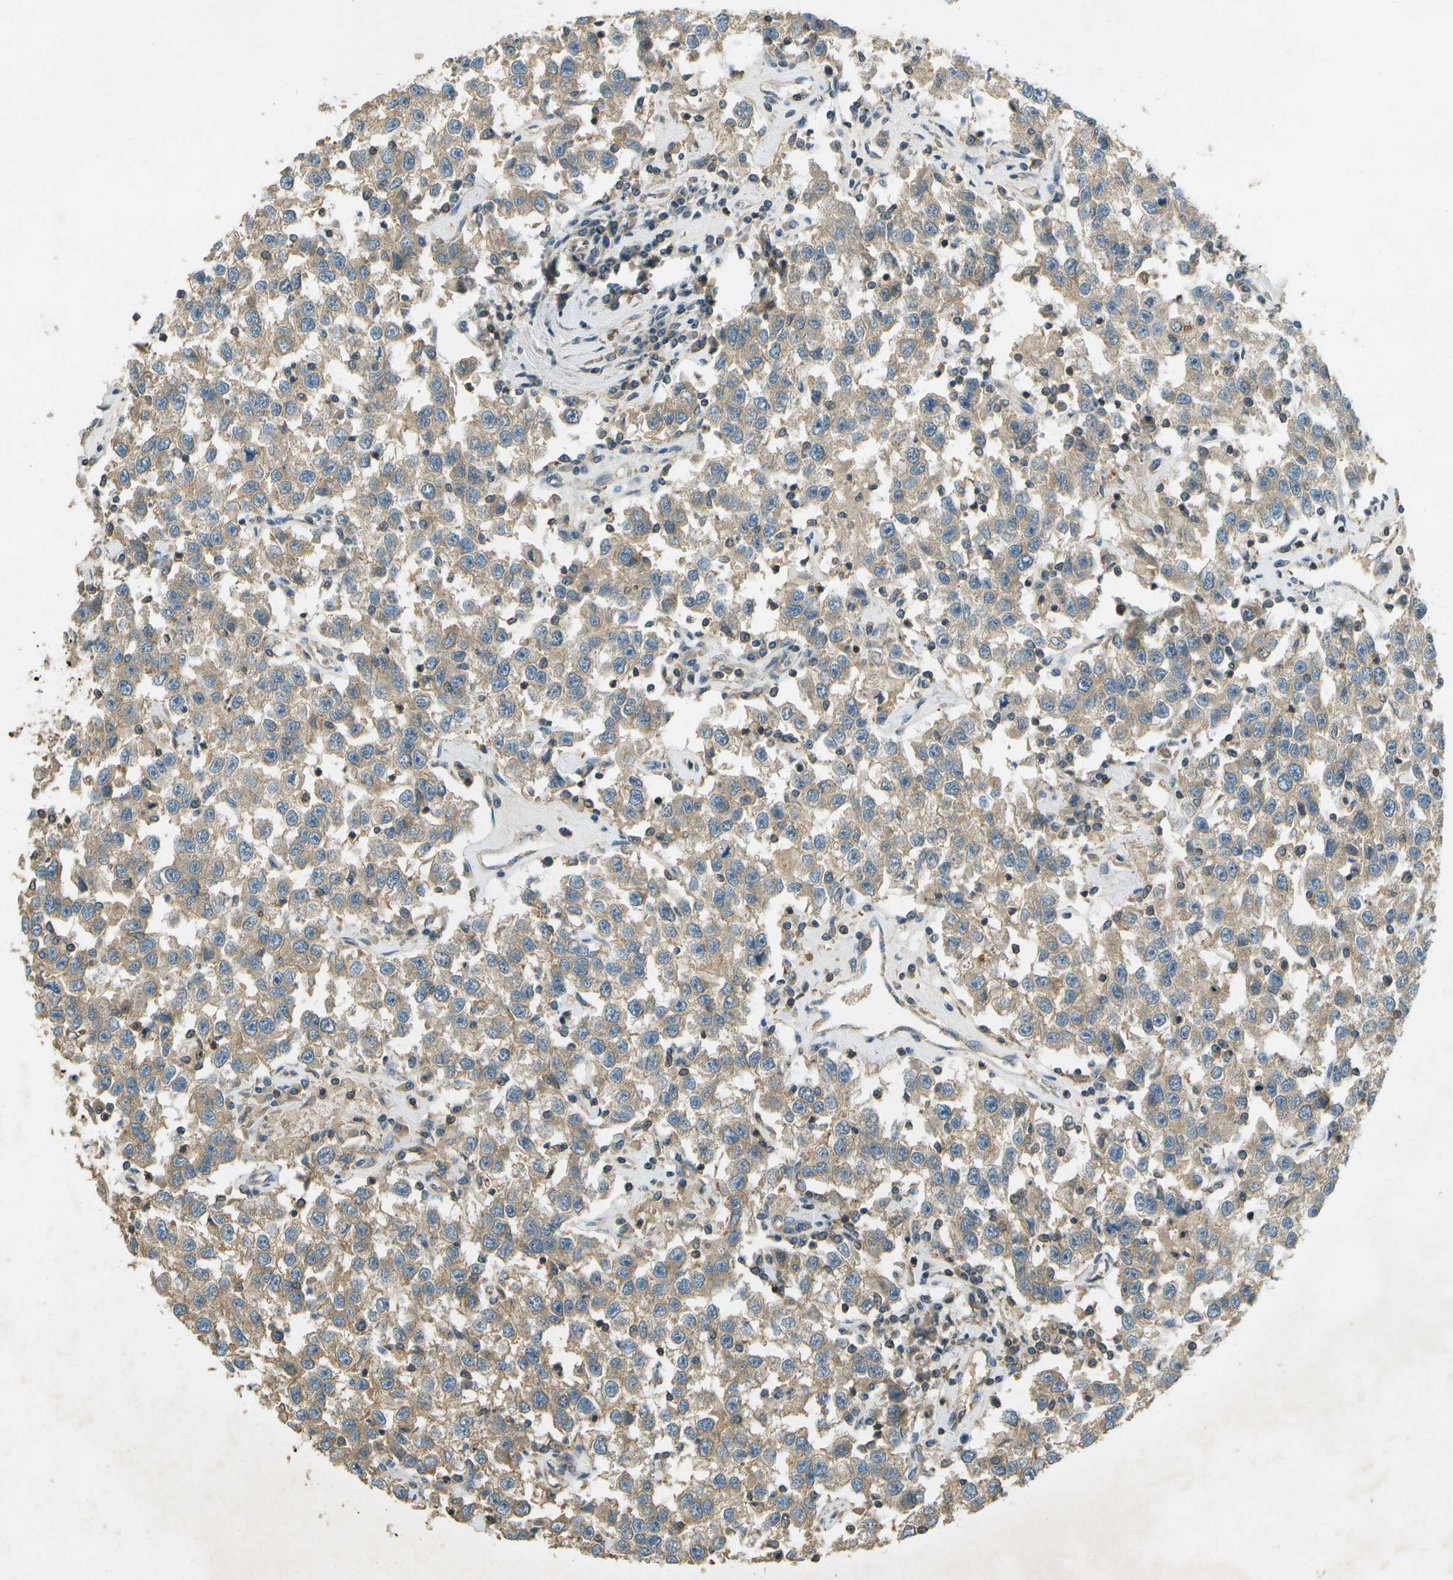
{"staining": {"intensity": "moderate", "quantity": ">75%", "location": "cytoplasmic/membranous"}, "tissue": "testis cancer", "cell_type": "Tumor cells", "image_type": "cancer", "snomed": [{"axis": "morphology", "description": "Seminoma, NOS"}, {"axis": "topography", "description": "Testis"}], "caption": "Immunohistochemical staining of human testis cancer (seminoma) demonstrates medium levels of moderate cytoplasmic/membranous protein expression in approximately >75% of tumor cells.", "gene": "NUDT4", "patient": {"sex": "male", "age": 41}}